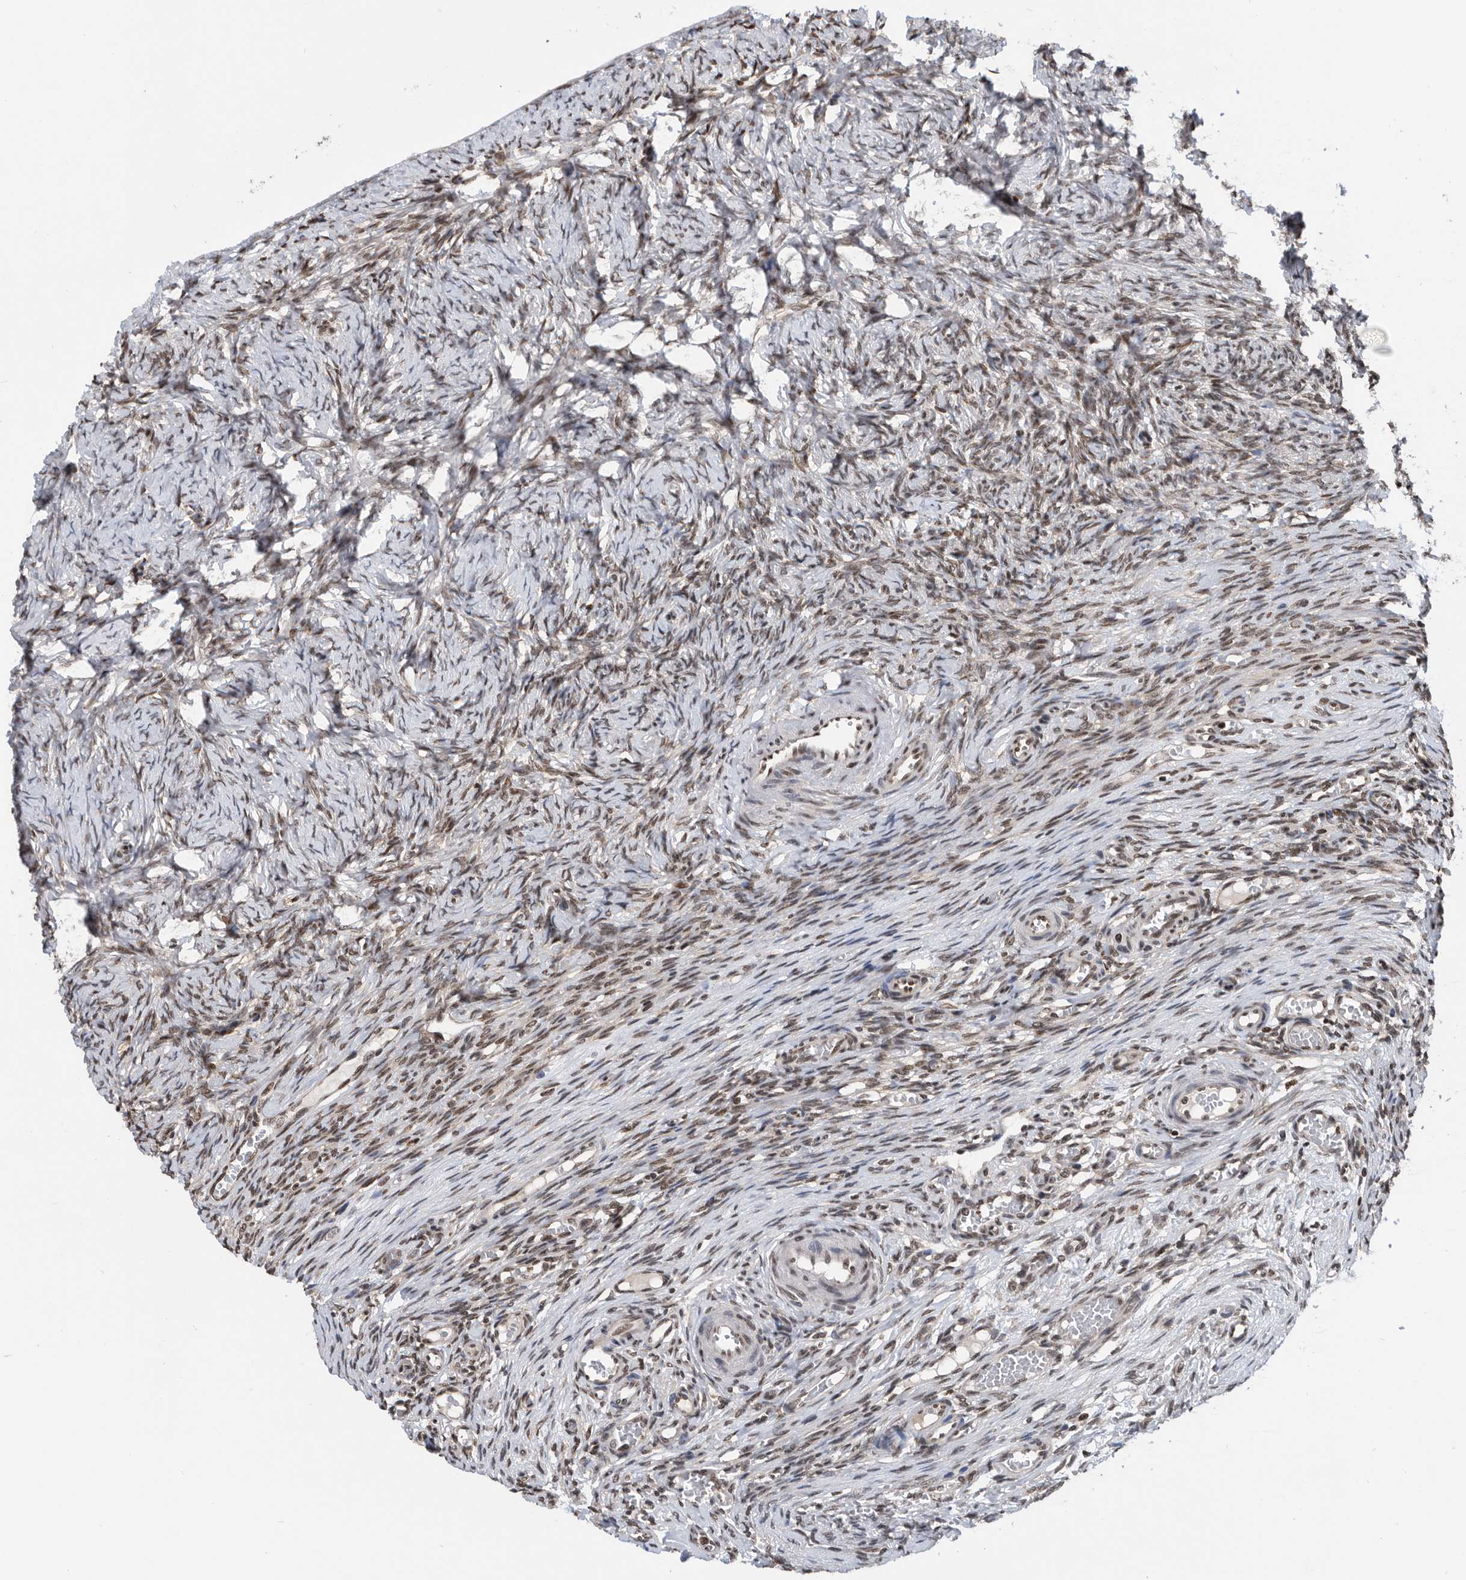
{"staining": {"intensity": "weak", "quantity": "25%-75%", "location": "nuclear"}, "tissue": "ovary", "cell_type": "Ovarian stroma cells", "image_type": "normal", "snomed": [{"axis": "morphology", "description": "Adenocarcinoma, NOS"}, {"axis": "topography", "description": "Endometrium"}], "caption": "A brown stain shows weak nuclear expression of a protein in ovarian stroma cells of unremarkable human ovary.", "gene": "SNRNP48", "patient": {"sex": "female", "age": 32}}